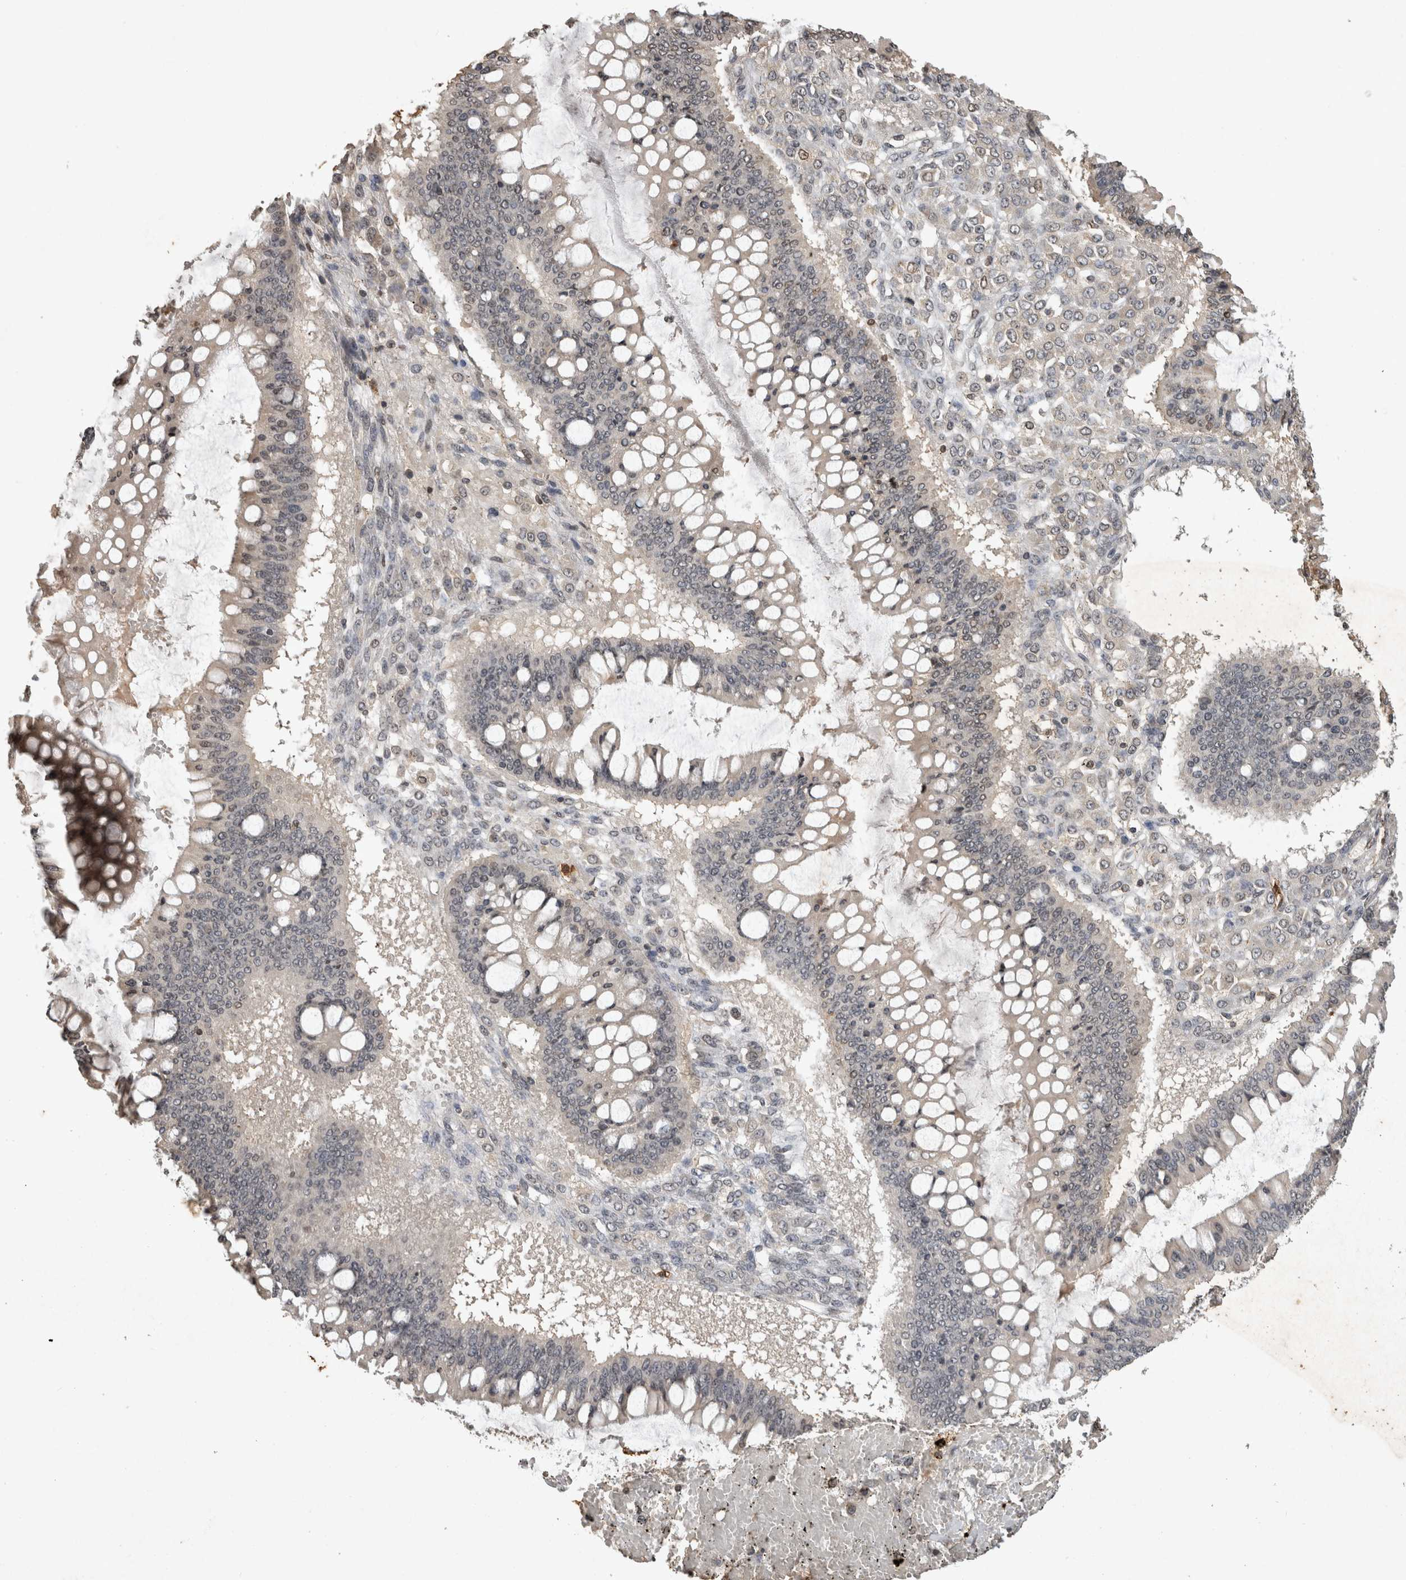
{"staining": {"intensity": "negative", "quantity": "none", "location": "none"}, "tissue": "ovarian cancer", "cell_type": "Tumor cells", "image_type": "cancer", "snomed": [{"axis": "morphology", "description": "Cystadenocarcinoma, mucinous, NOS"}, {"axis": "topography", "description": "Ovary"}], "caption": "Protein analysis of ovarian cancer demonstrates no significant positivity in tumor cells.", "gene": "HRK", "patient": {"sex": "female", "age": 73}}